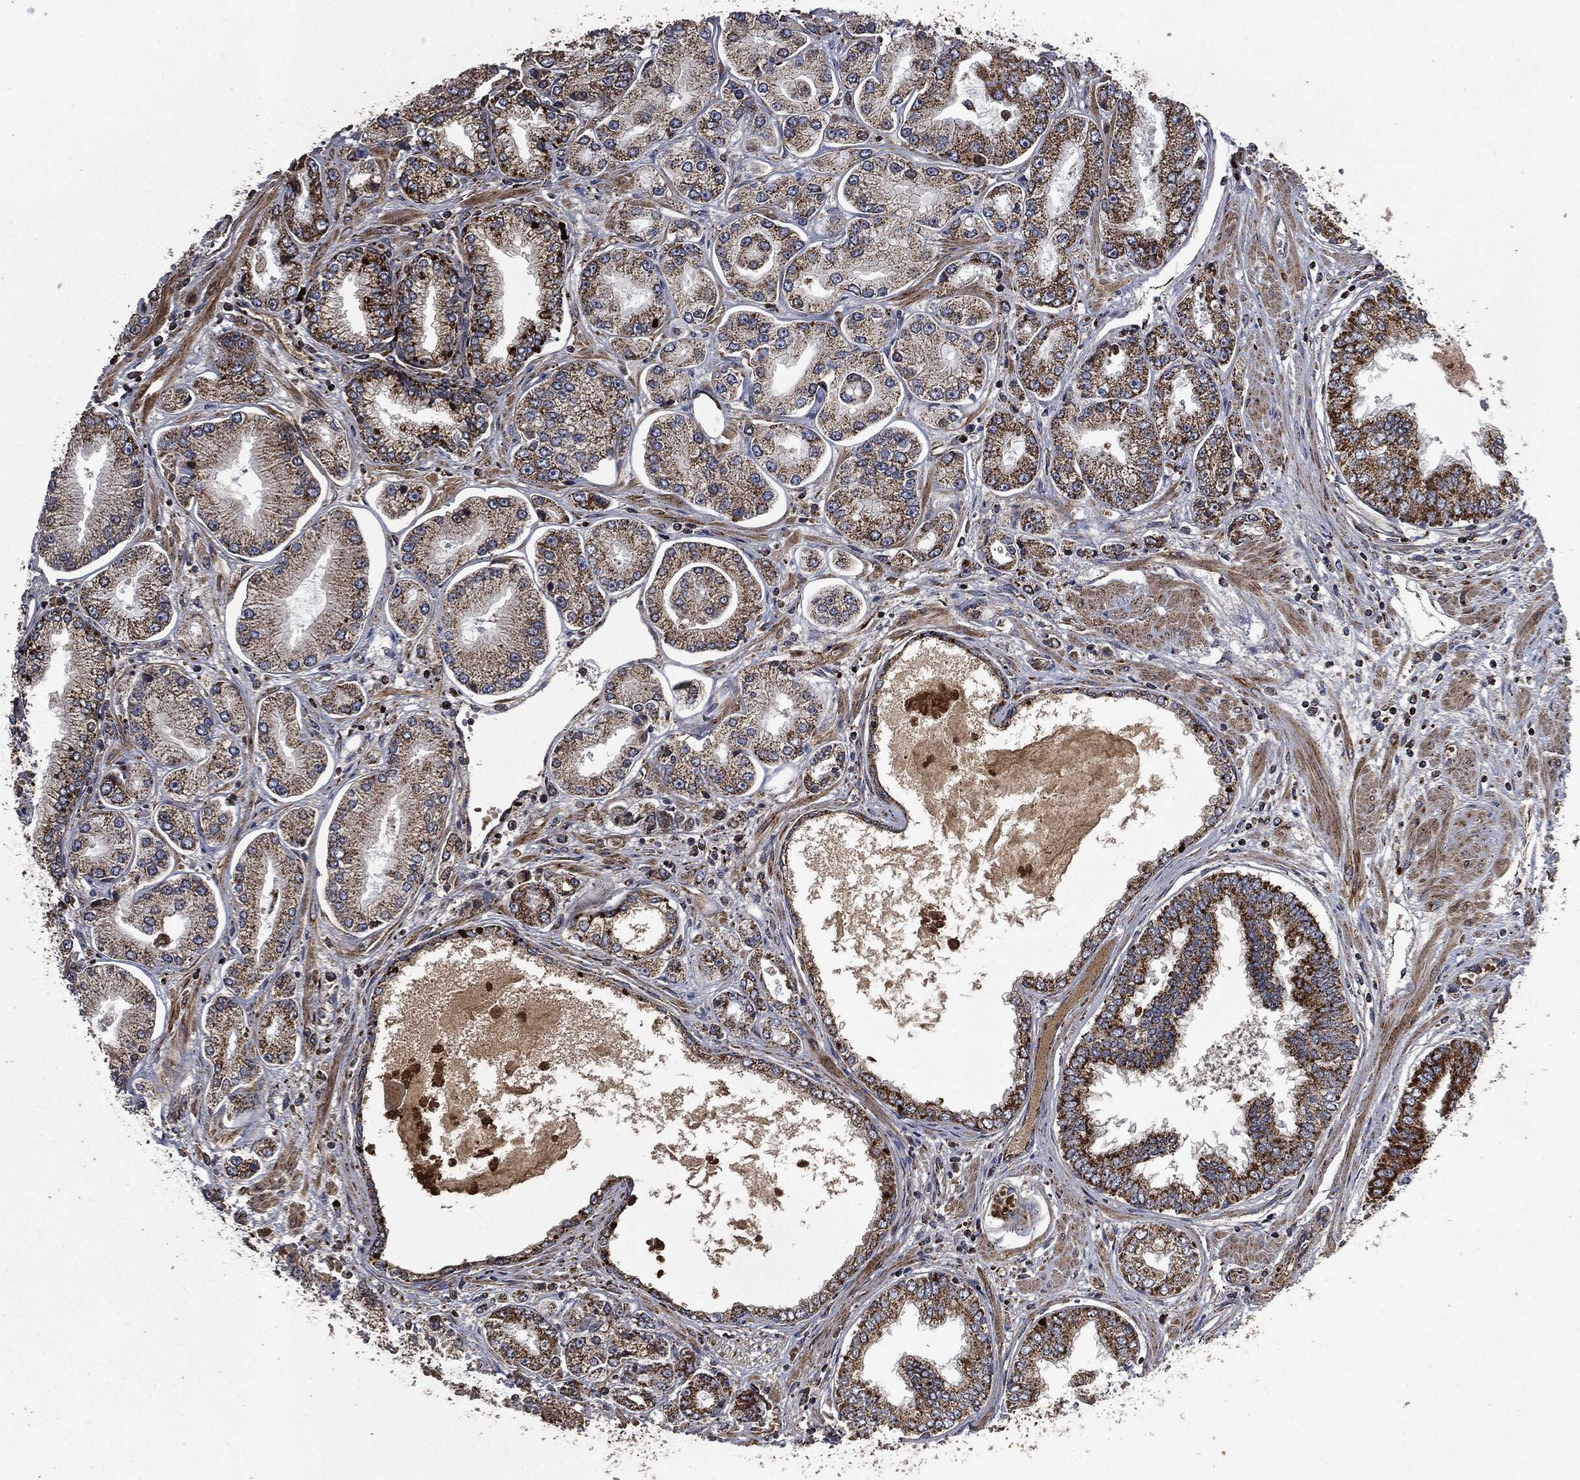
{"staining": {"intensity": "strong", "quantity": ">75%", "location": "cytoplasmic/membranous"}, "tissue": "prostate cancer", "cell_type": "Tumor cells", "image_type": "cancer", "snomed": [{"axis": "morphology", "description": "Adenocarcinoma, Low grade"}, {"axis": "topography", "description": "Prostate"}], "caption": "Strong cytoplasmic/membranous protein positivity is seen in approximately >75% of tumor cells in prostate cancer (low-grade adenocarcinoma). (DAB IHC with brightfield microscopy, high magnification).", "gene": "RYK", "patient": {"sex": "male", "age": 72}}